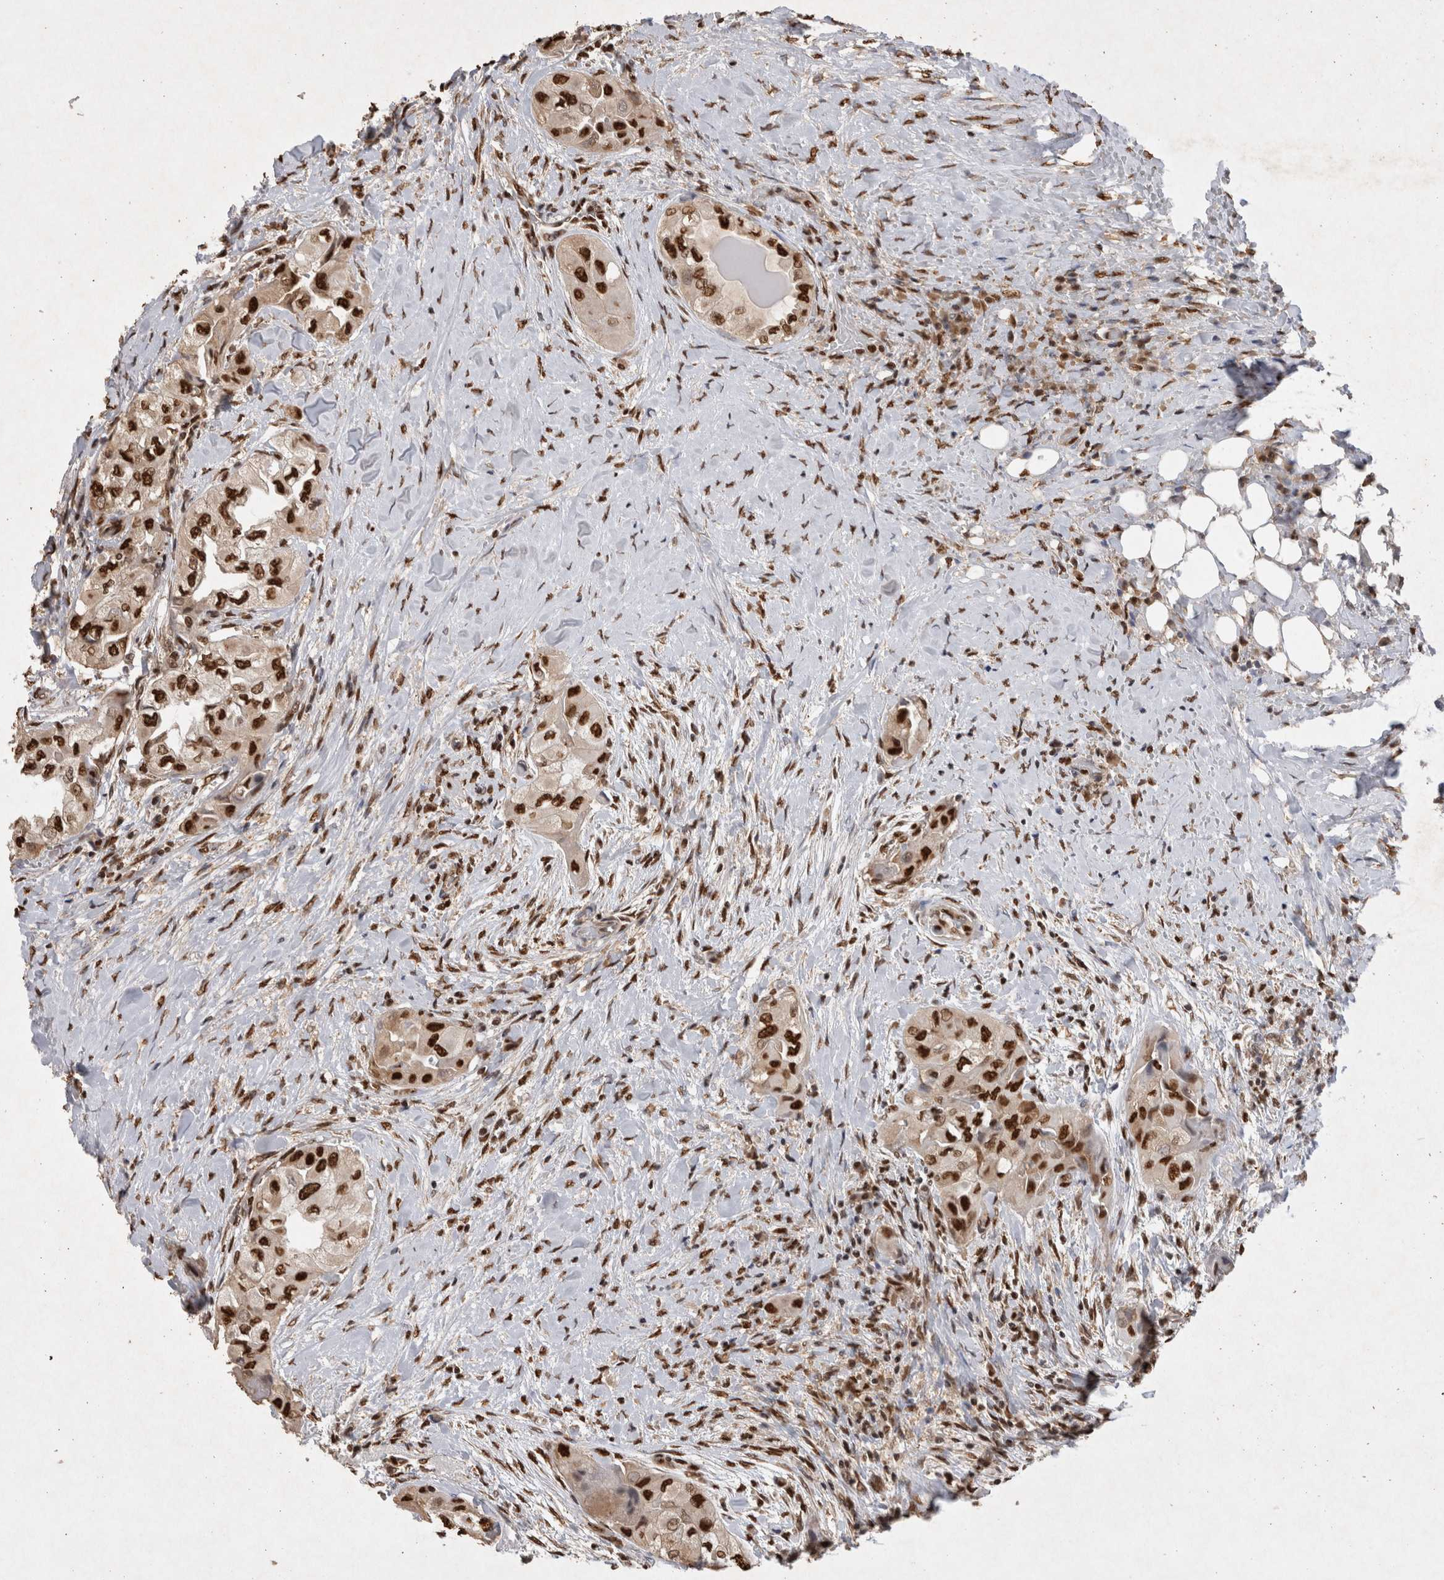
{"staining": {"intensity": "strong", "quantity": ">75%", "location": "nuclear"}, "tissue": "thyroid cancer", "cell_type": "Tumor cells", "image_type": "cancer", "snomed": [{"axis": "morphology", "description": "Papillary adenocarcinoma, NOS"}, {"axis": "topography", "description": "Thyroid gland"}], "caption": "A brown stain labels strong nuclear expression of a protein in thyroid cancer (papillary adenocarcinoma) tumor cells.", "gene": "HDGF", "patient": {"sex": "female", "age": 59}}